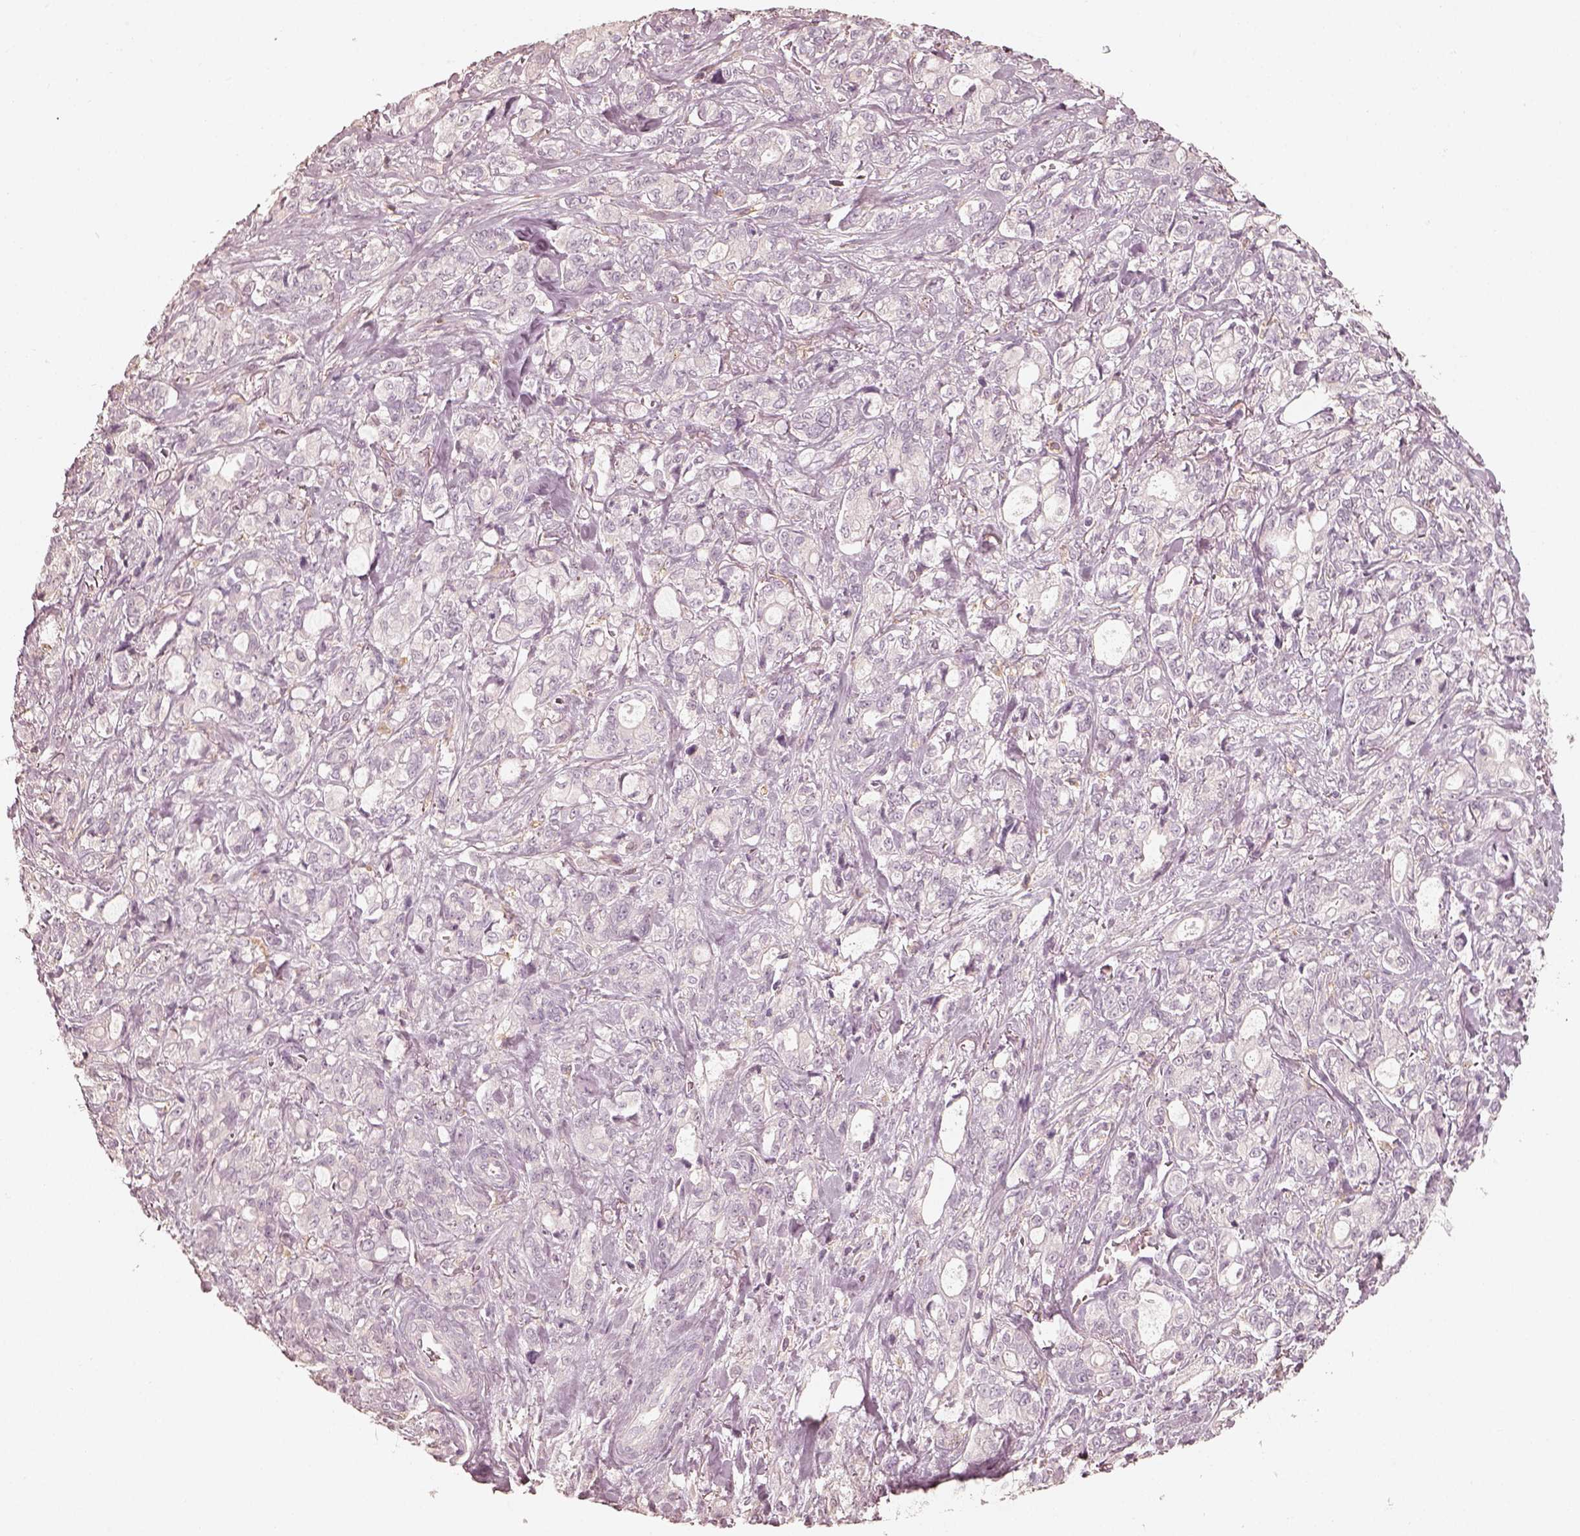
{"staining": {"intensity": "negative", "quantity": "none", "location": "none"}, "tissue": "stomach cancer", "cell_type": "Tumor cells", "image_type": "cancer", "snomed": [{"axis": "morphology", "description": "Adenocarcinoma, NOS"}, {"axis": "topography", "description": "Stomach"}], "caption": "Immunohistochemistry (IHC) histopathology image of adenocarcinoma (stomach) stained for a protein (brown), which shows no expression in tumor cells.", "gene": "FMNL2", "patient": {"sex": "male", "age": 63}}